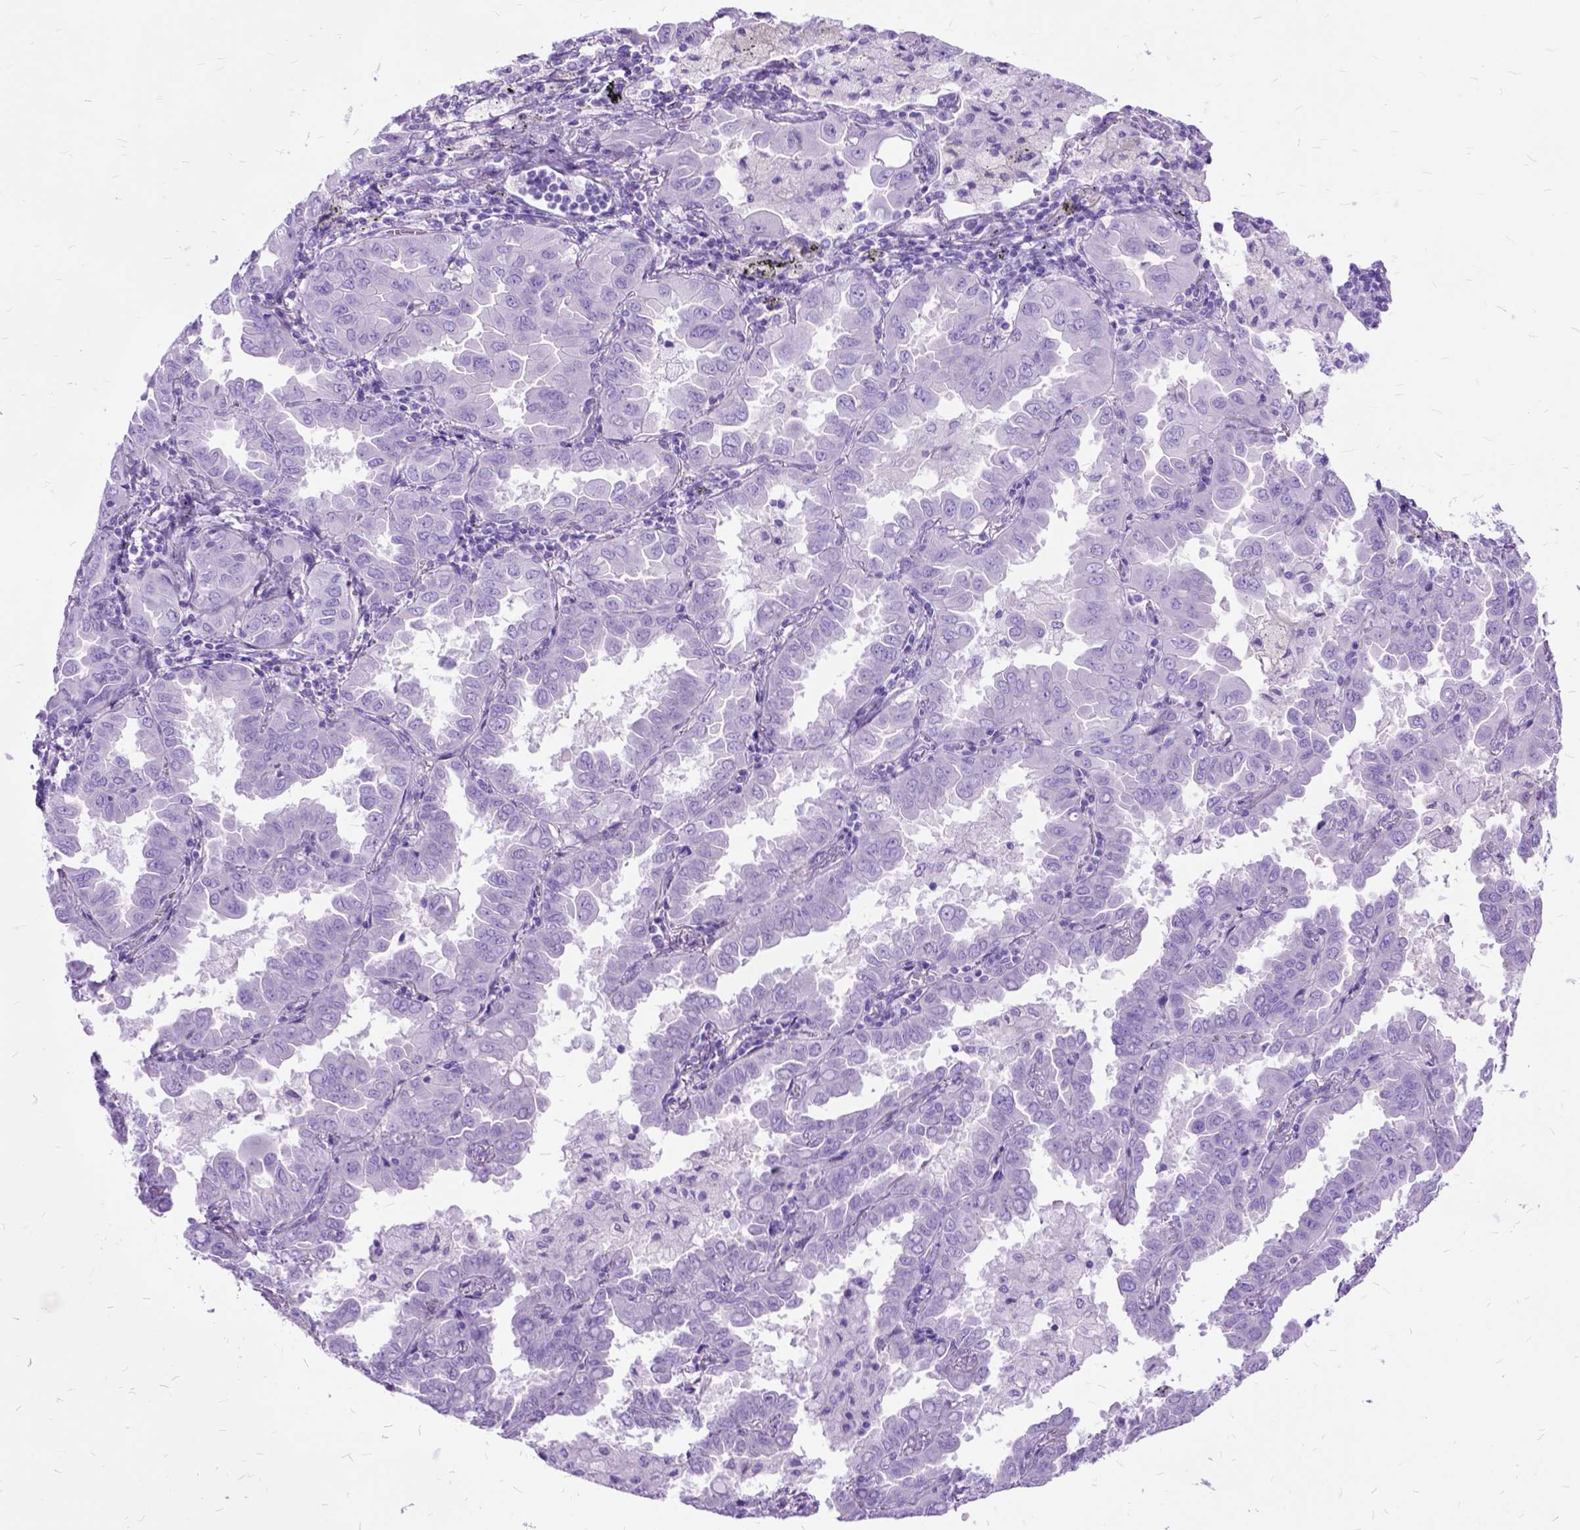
{"staining": {"intensity": "negative", "quantity": "none", "location": "none"}, "tissue": "lung cancer", "cell_type": "Tumor cells", "image_type": "cancer", "snomed": [{"axis": "morphology", "description": "Adenocarcinoma, NOS"}, {"axis": "topography", "description": "Lung"}], "caption": "Protein analysis of lung cancer reveals no significant positivity in tumor cells. (Stains: DAB (3,3'-diaminobenzidine) immunohistochemistry with hematoxylin counter stain, Microscopy: brightfield microscopy at high magnification).", "gene": "ARL9", "patient": {"sex": "male", "age": 64}}